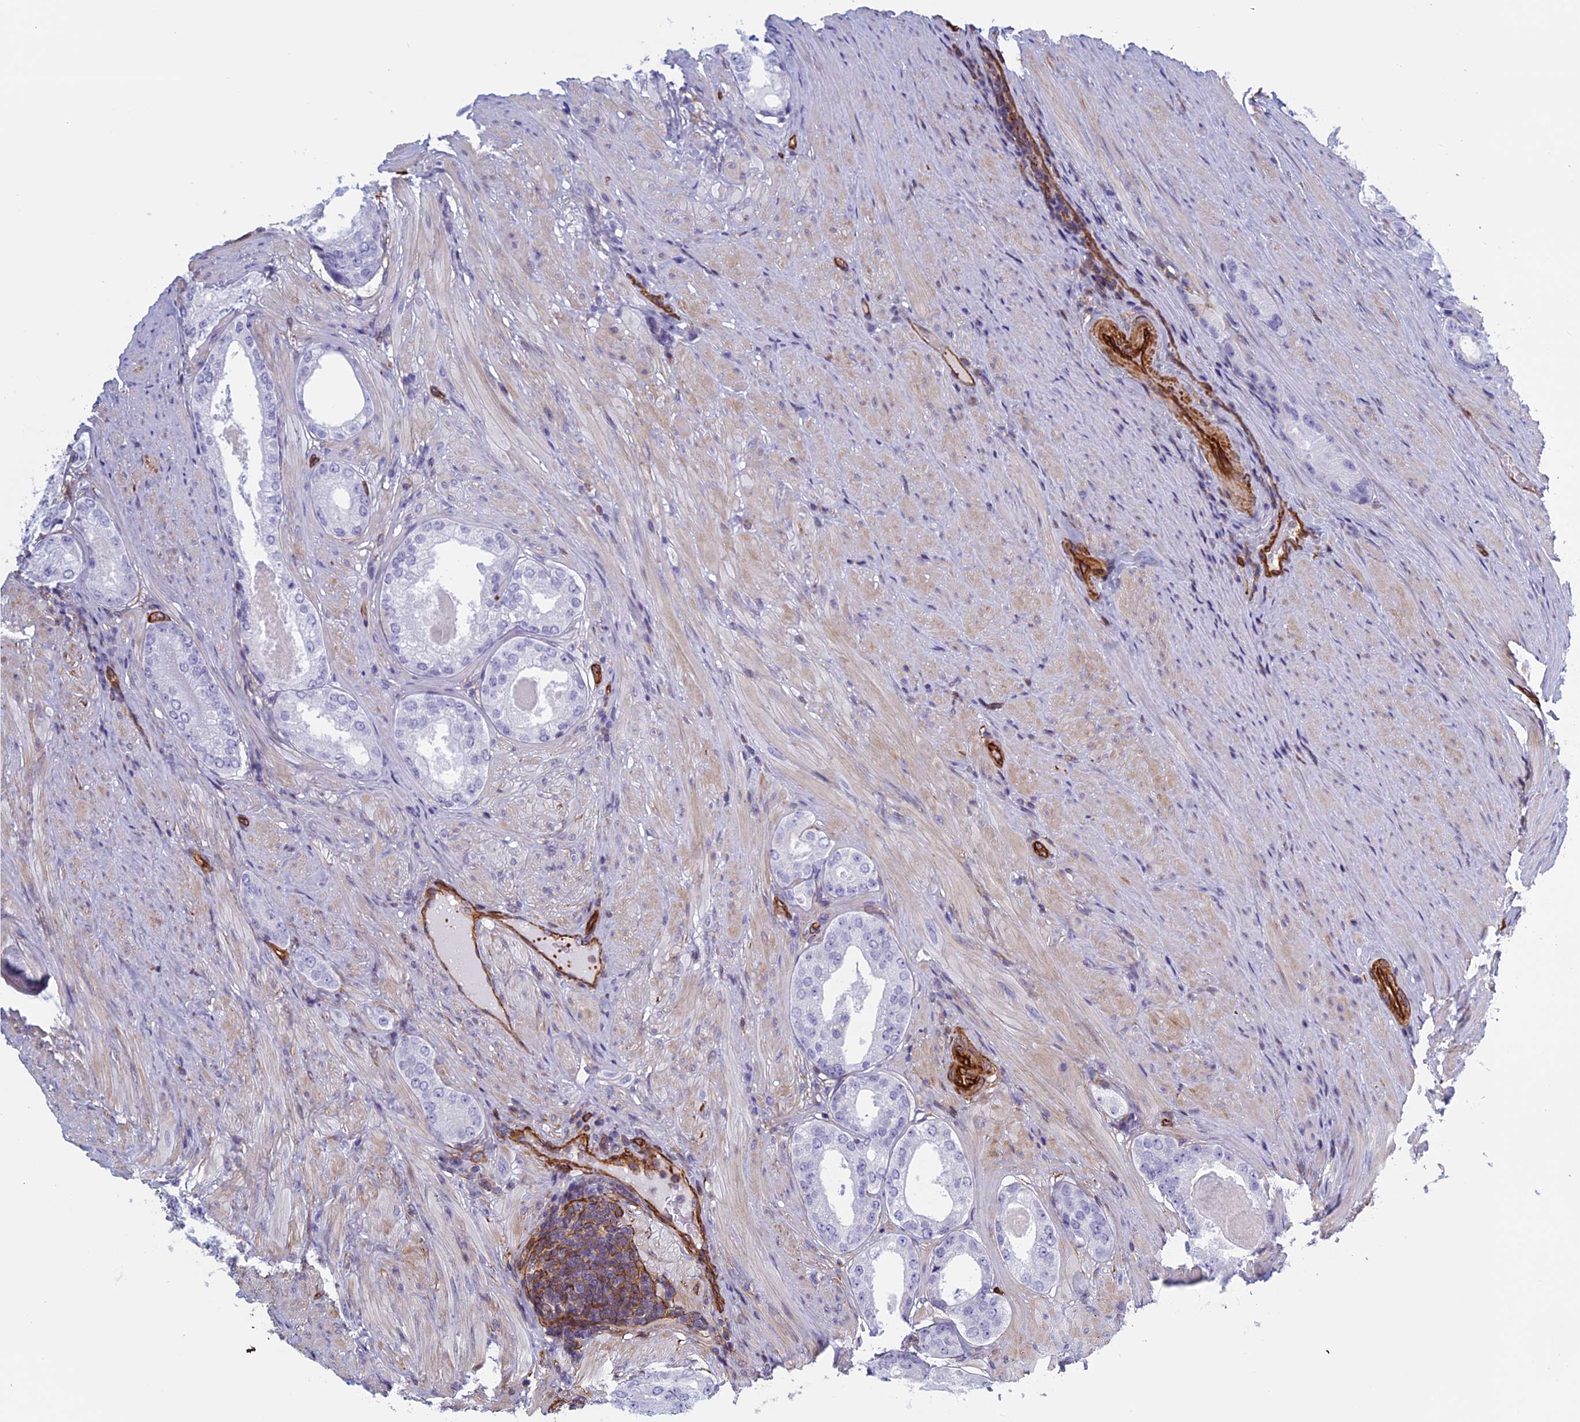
{"staining": {"intensity": "negative", "quantity": "none", "location": "none"}, "tissue": "prostate cancer", "cell_type": "Tumor cells", "image_type": "cancer", "snomed": [{"axis": "morphology", "description": "Adenocarcinoma, Low grade"}, {"axis": "topography", "description": "Prostate"}], "caption": "Protein analysis of adenocarcinoma (low-grade) (prostate) shows no significant staining in tumor cells.", "gene": "ANGPTL2", "patient": {"sex": "male", "age": 68}}